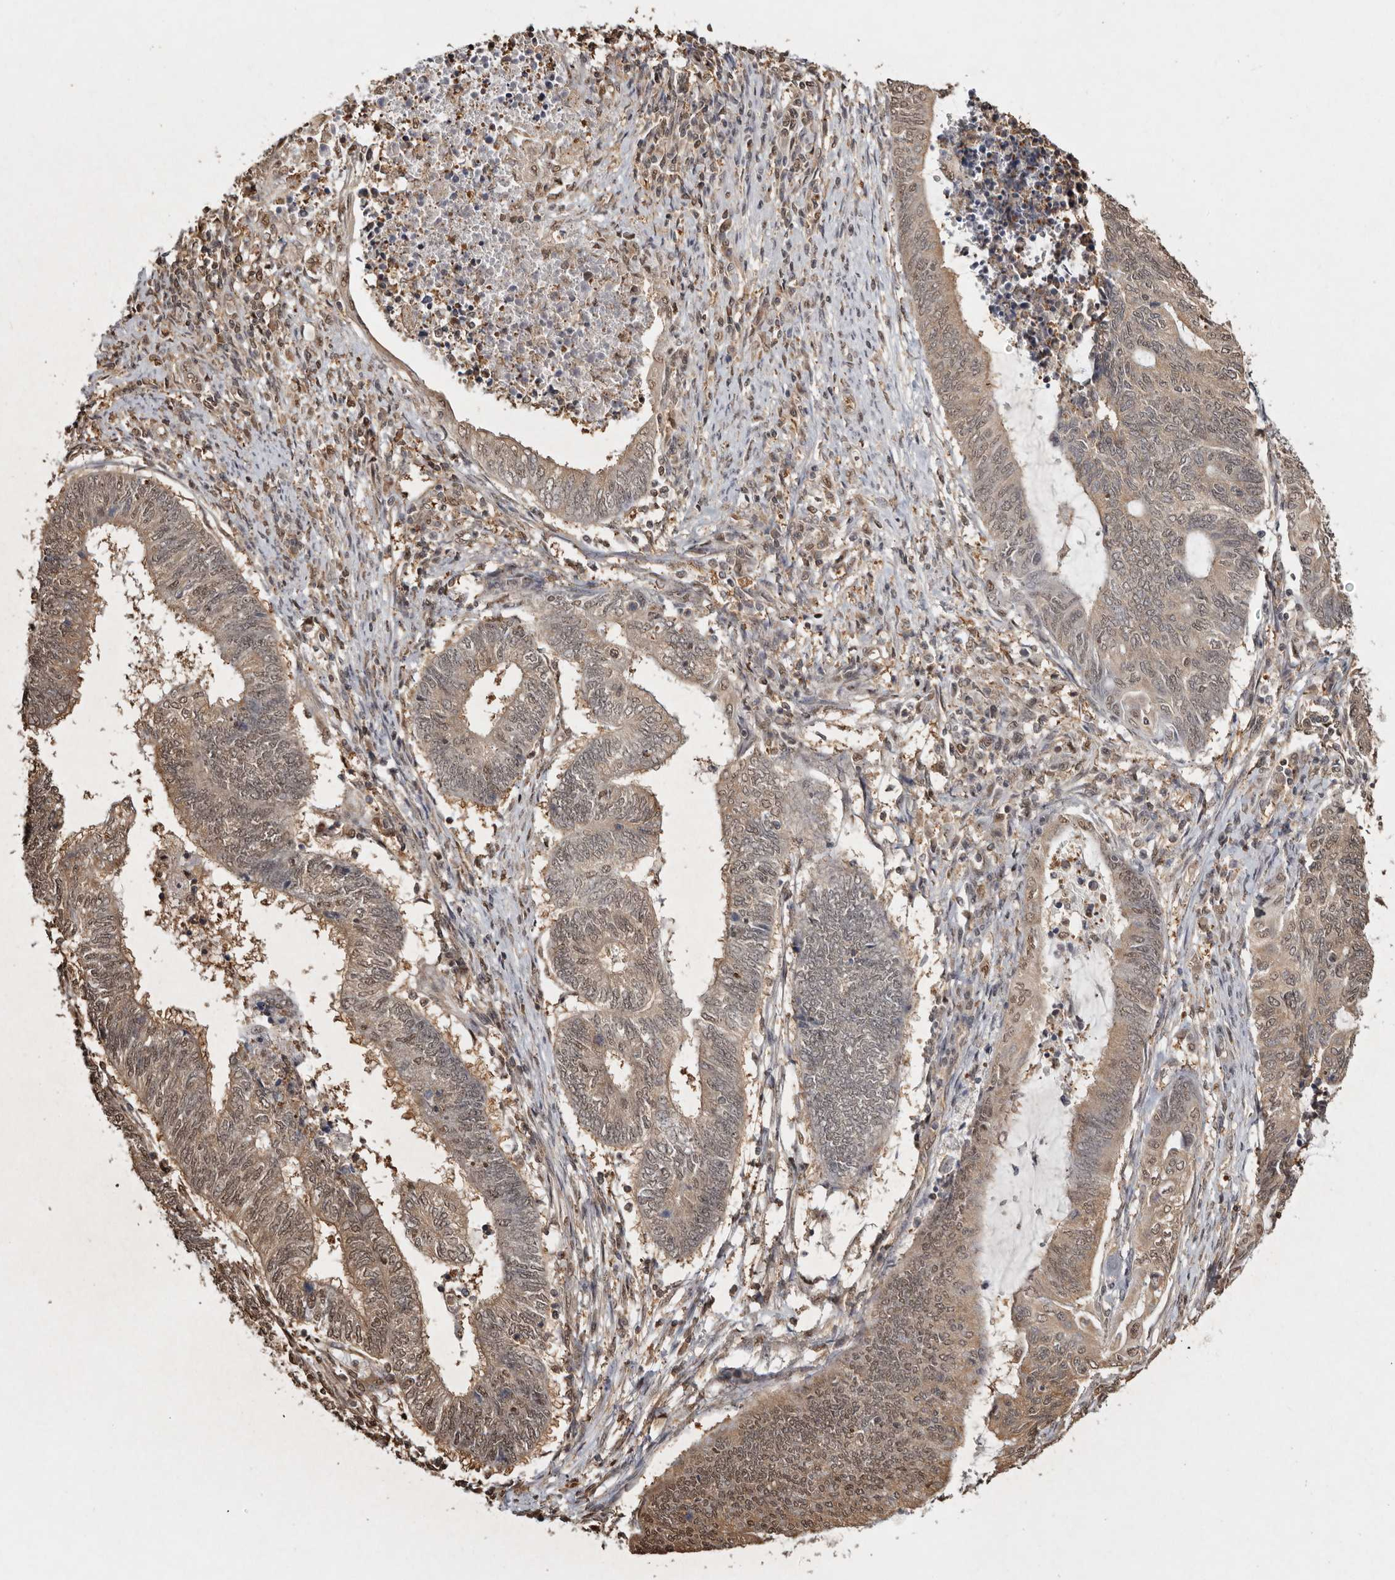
{"staining": {"intensity": "moderate", "quantity": ">75%", "location": "cytoplasmic/membranous,nuclear"}, "tissue": "endometrial cancer", "cell_type": "Tumor cells", "image_type": "cancer", "snomed": [{"axis": "morphology", "description": "Adenocarcinoma, NOS"}, {"axis": "topography", "description": "Uterus"}, {"axis": "topography", "description": "Endometrium"}], "caption": "High-power microscopy captured an IHC image of adenocarcinoma (endometrial), revealing moderate cytoplasmic/membranous and nuclear expression in about >75% of tumor cells.", "gene": "PSMA5", "patient": {"sex": "female", "age": 70}}